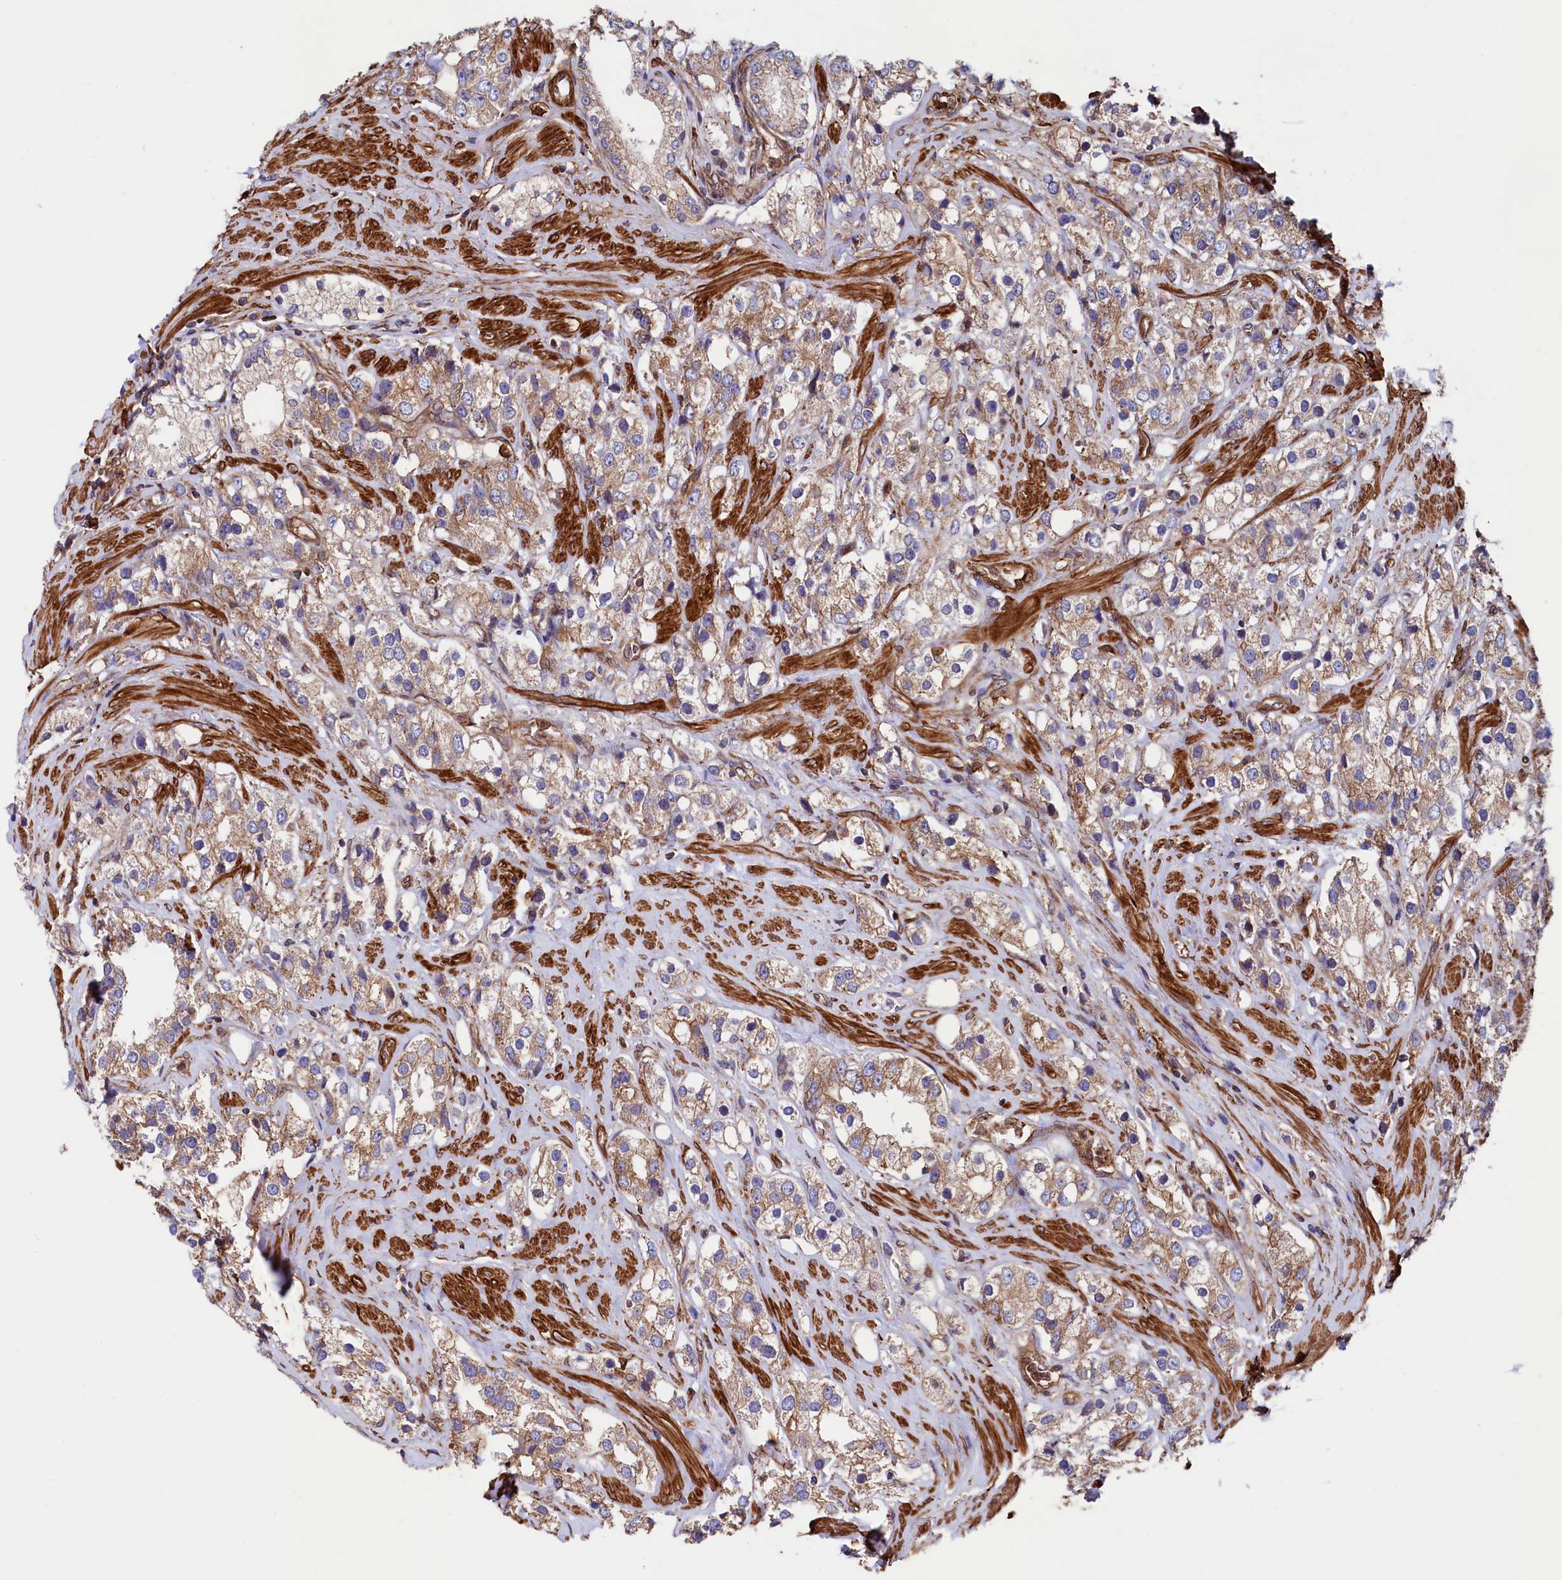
{"staining": {"intensity": "moderate", "quantity": ">75%", "location": "cytoplasmic/membranous"}, "tissue": "prostate cancer", "cell_type": "Tumor cells", "image_type": "cancer", "snomed": [{"axis": "morphology", "description": "Adenocarcinoma, NOS"}, {"axis": "topography", "description": "Prostate"}], "caption": "Protein positivity by immunohistochemistry (IHC) displays moderate cytoplasmic/membranous staining in approximately >75% of tumor cells in prostate adenocarcinoma.", "gene": "STAMBPL1", "patient": {"sex": "male", "age": 79}}